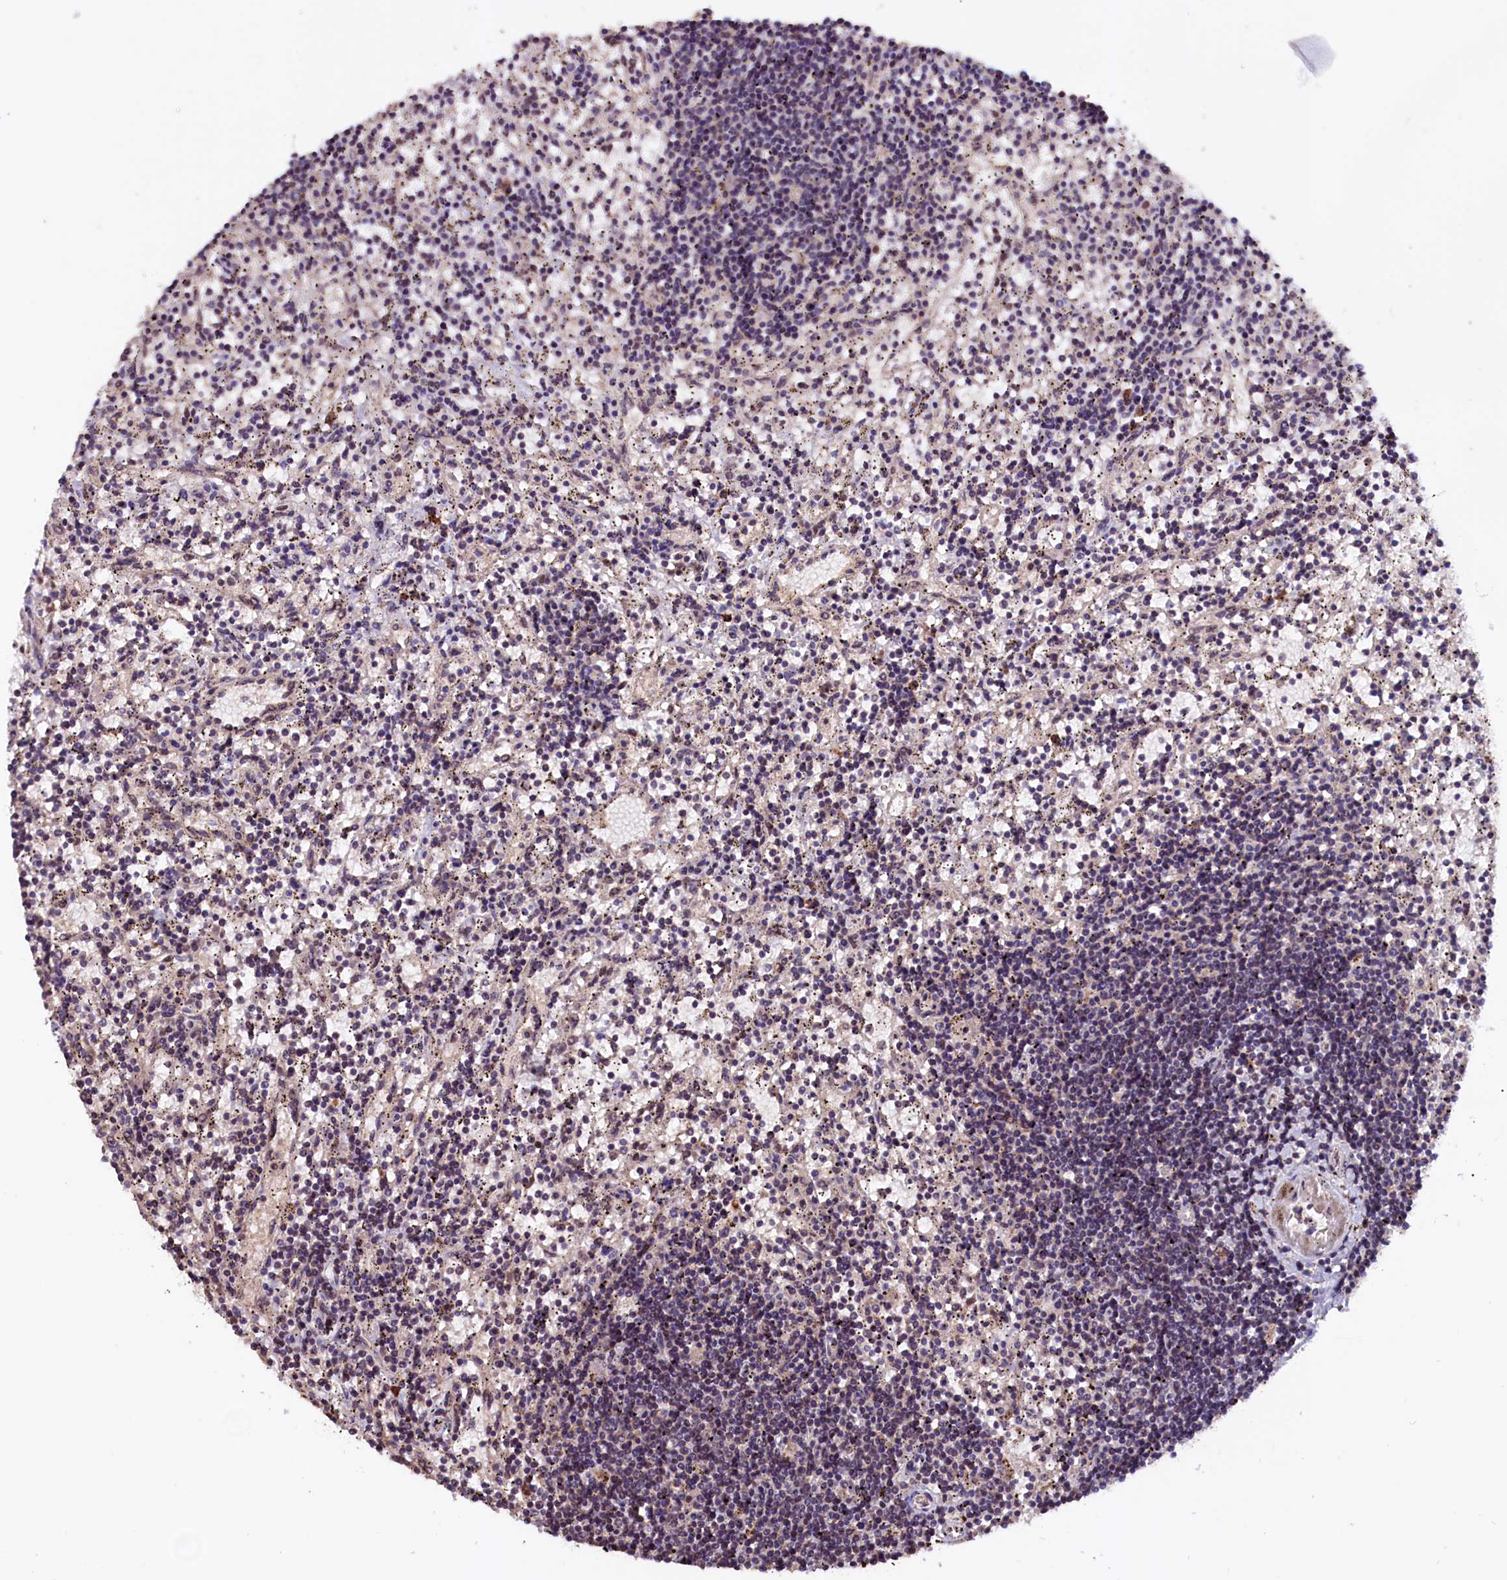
{"staining": {"intensity": "negative", "quantity": "none", "location": "none"}, "tissue": "lymphoma", "cell_type": "Tumor cells", "image_type": "cancer", "snomed": [{"axis": "morphology", "description": "Malignant lymphoma, non-Hodgkin's type, Low grade"}, {"axis": "topography", "description": "Spleen"}], "caption": "Immunohistochemistry photomicrograph of human lymphoma stained for a protein (brown), which shows no expression in tumor cells.", "gene": "RNMT", "patient": {"sex": "male", "age": 76}}